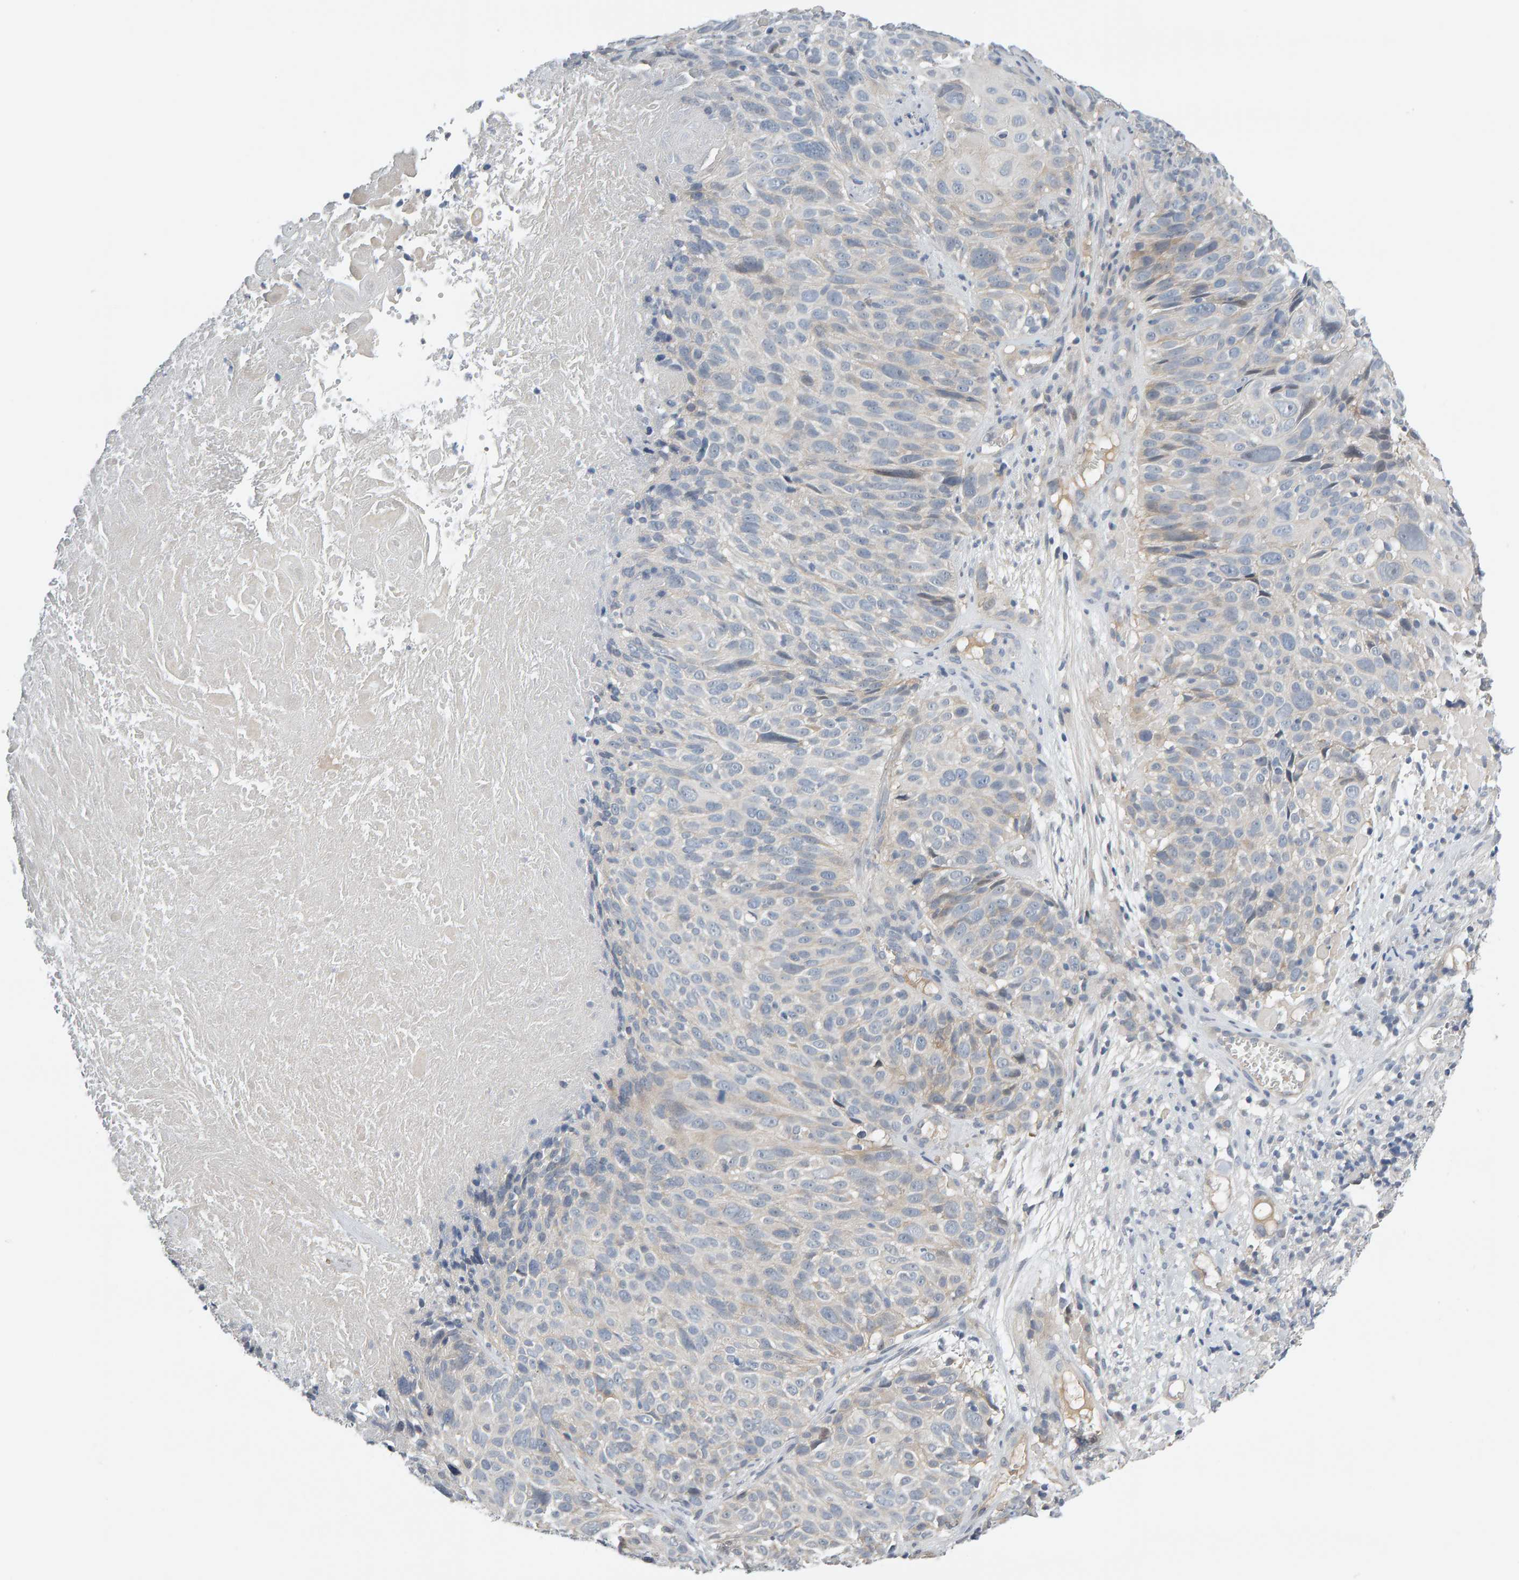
{"staining": {"intensity": "negative", "quantity": "none", "location": "none"}, "tissue": "cervical cancer", "cell_type": "Tumor cells", "image_type": "cancer", "snomed": [{"axis": "morphology", "description": "Squamous cell carcinoma, NOS"}, {"axis": "topography", "description": "Cervix"}], "caption": "This is an immunohistochemistry (IHC) image of human squamous cell carcinoma (cervical). There is no expression in tumor cells.", "gene": "GFUS", "patient": {"sex": "female", "age": 74}}